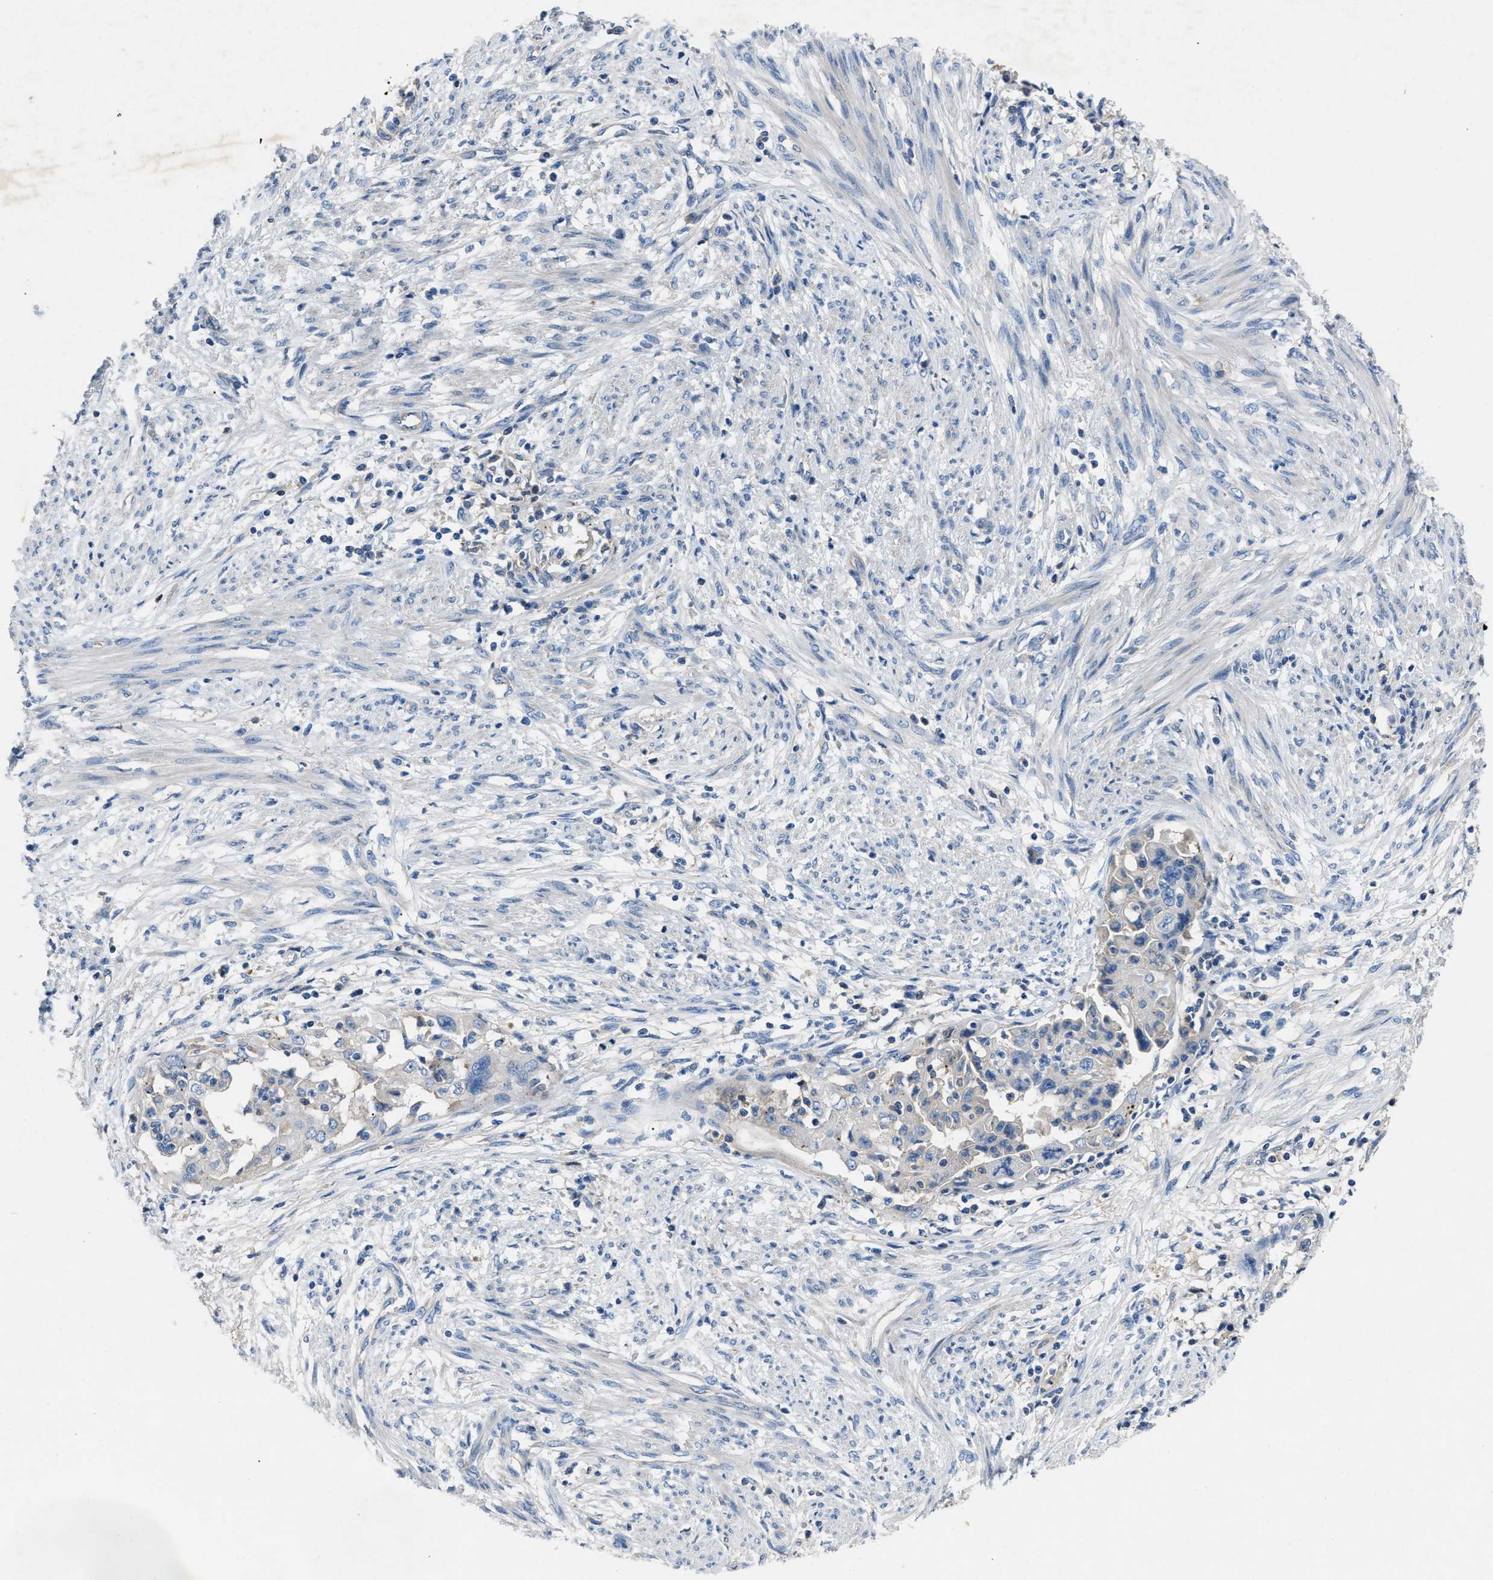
{"staining": {"intensity": "negative", "quantity": "none", "location": "none"}, "tissue": "endometrial cancer", "cell_type": "Tumor cells", "image_type": "cancer", "snomed": [{"axis": "morphology", "description": "Adenocarcinoma, NOS"}, {"axis": "topography", "description": "Endometrium"}], "caption": "An image of endometrial adenocarcinoma stained for a protein exhibits no brown staining in tumor cells.", "gene": "DNAAF5", "patient": {"sex": "female", "age": 85}}